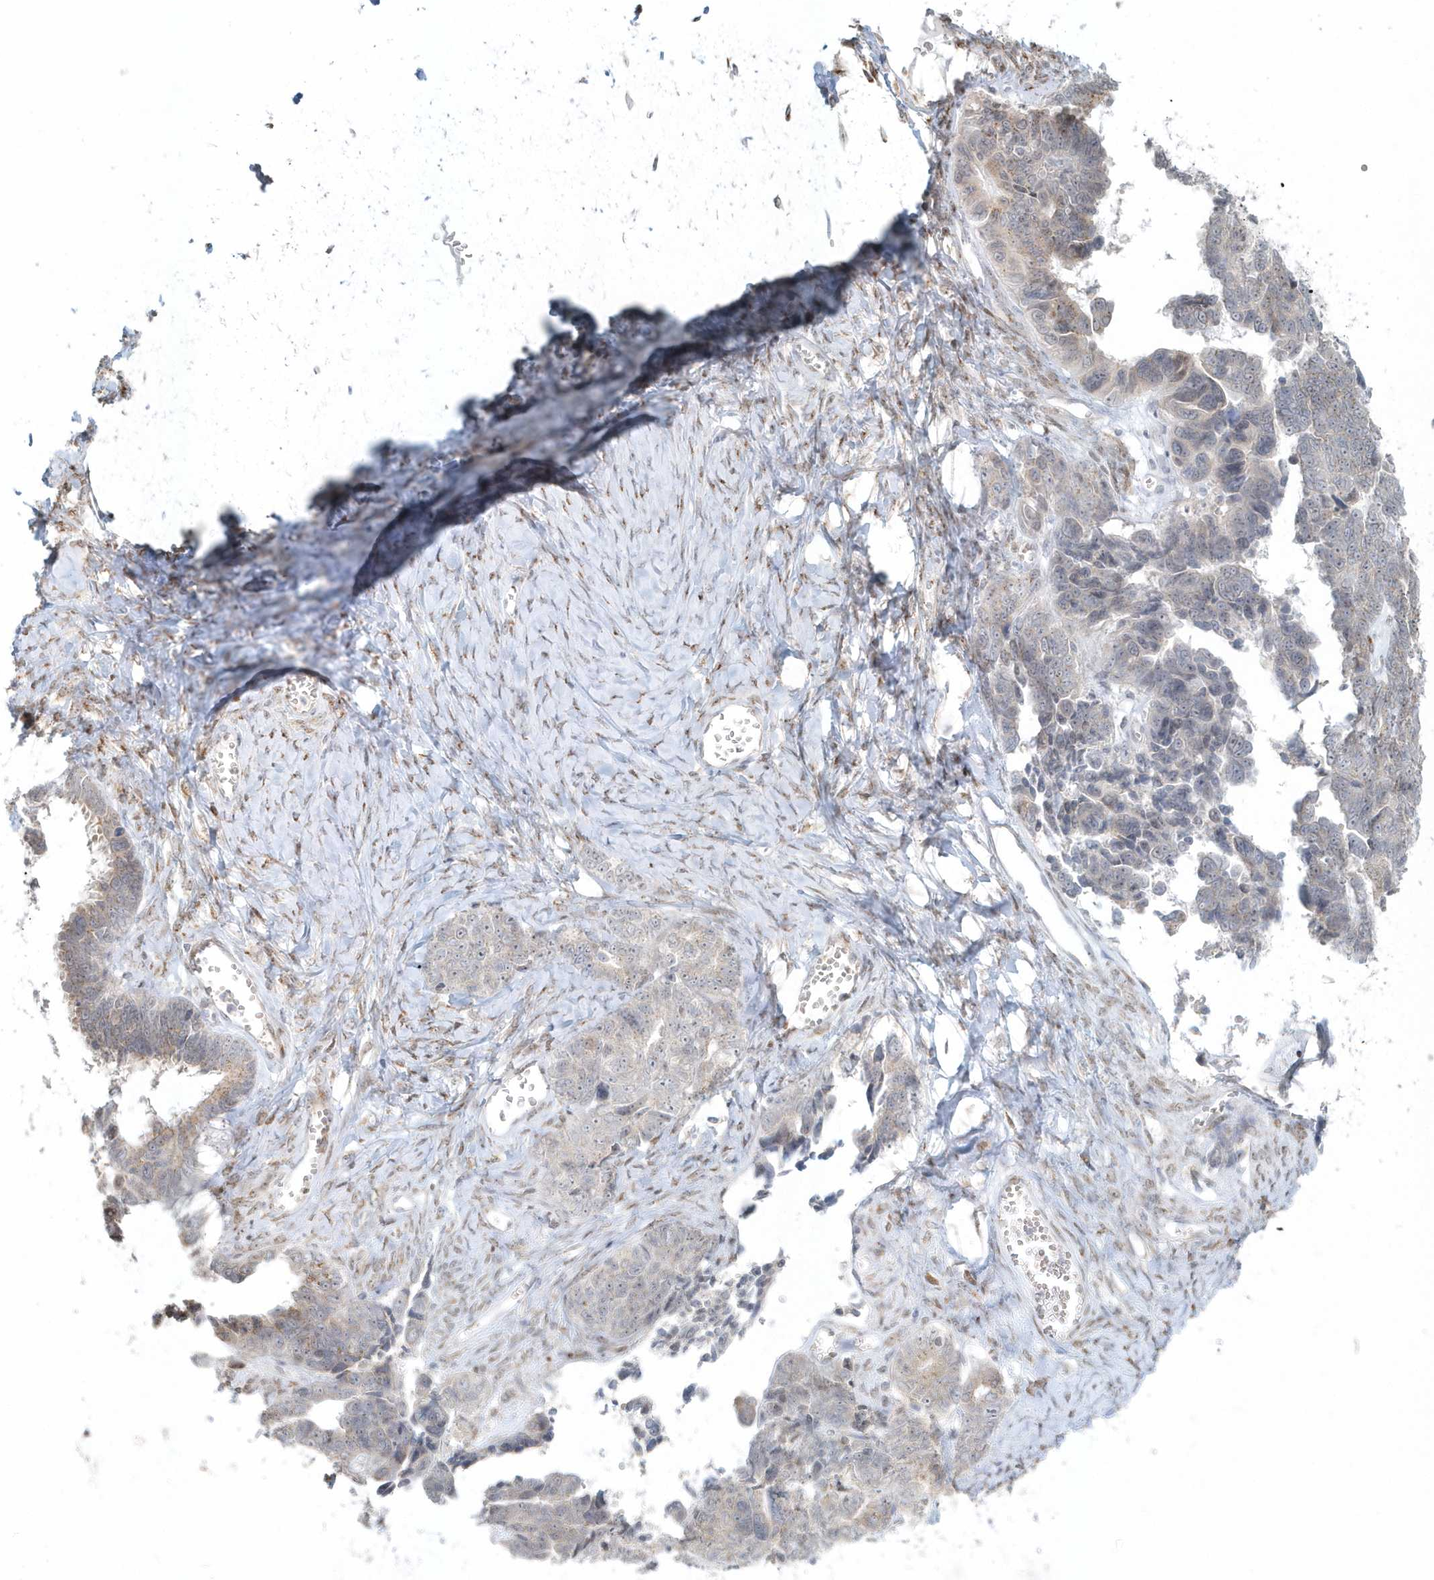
{"staining": {"intensity": "weak", "quantity": "<25%", "location": "cytoplasmic/membranous"}, "tissue": "ovarian cancer", "cell_type": "Tumor cells", "image_type": "cancer", "snomed": [{"axis": "morphology", "description": "Cystadenocarcinoma, serous, NOS"}, {"axis": "topography", "description": "Ovary"}], "caption": "Immunohistochemistry (IHC) of serous cystadenocarcinoma (ovarian) demonstrates no positivity in tumor cells.", "gene": "DHFR", "patient": {"sex": "female", "age": 79}}